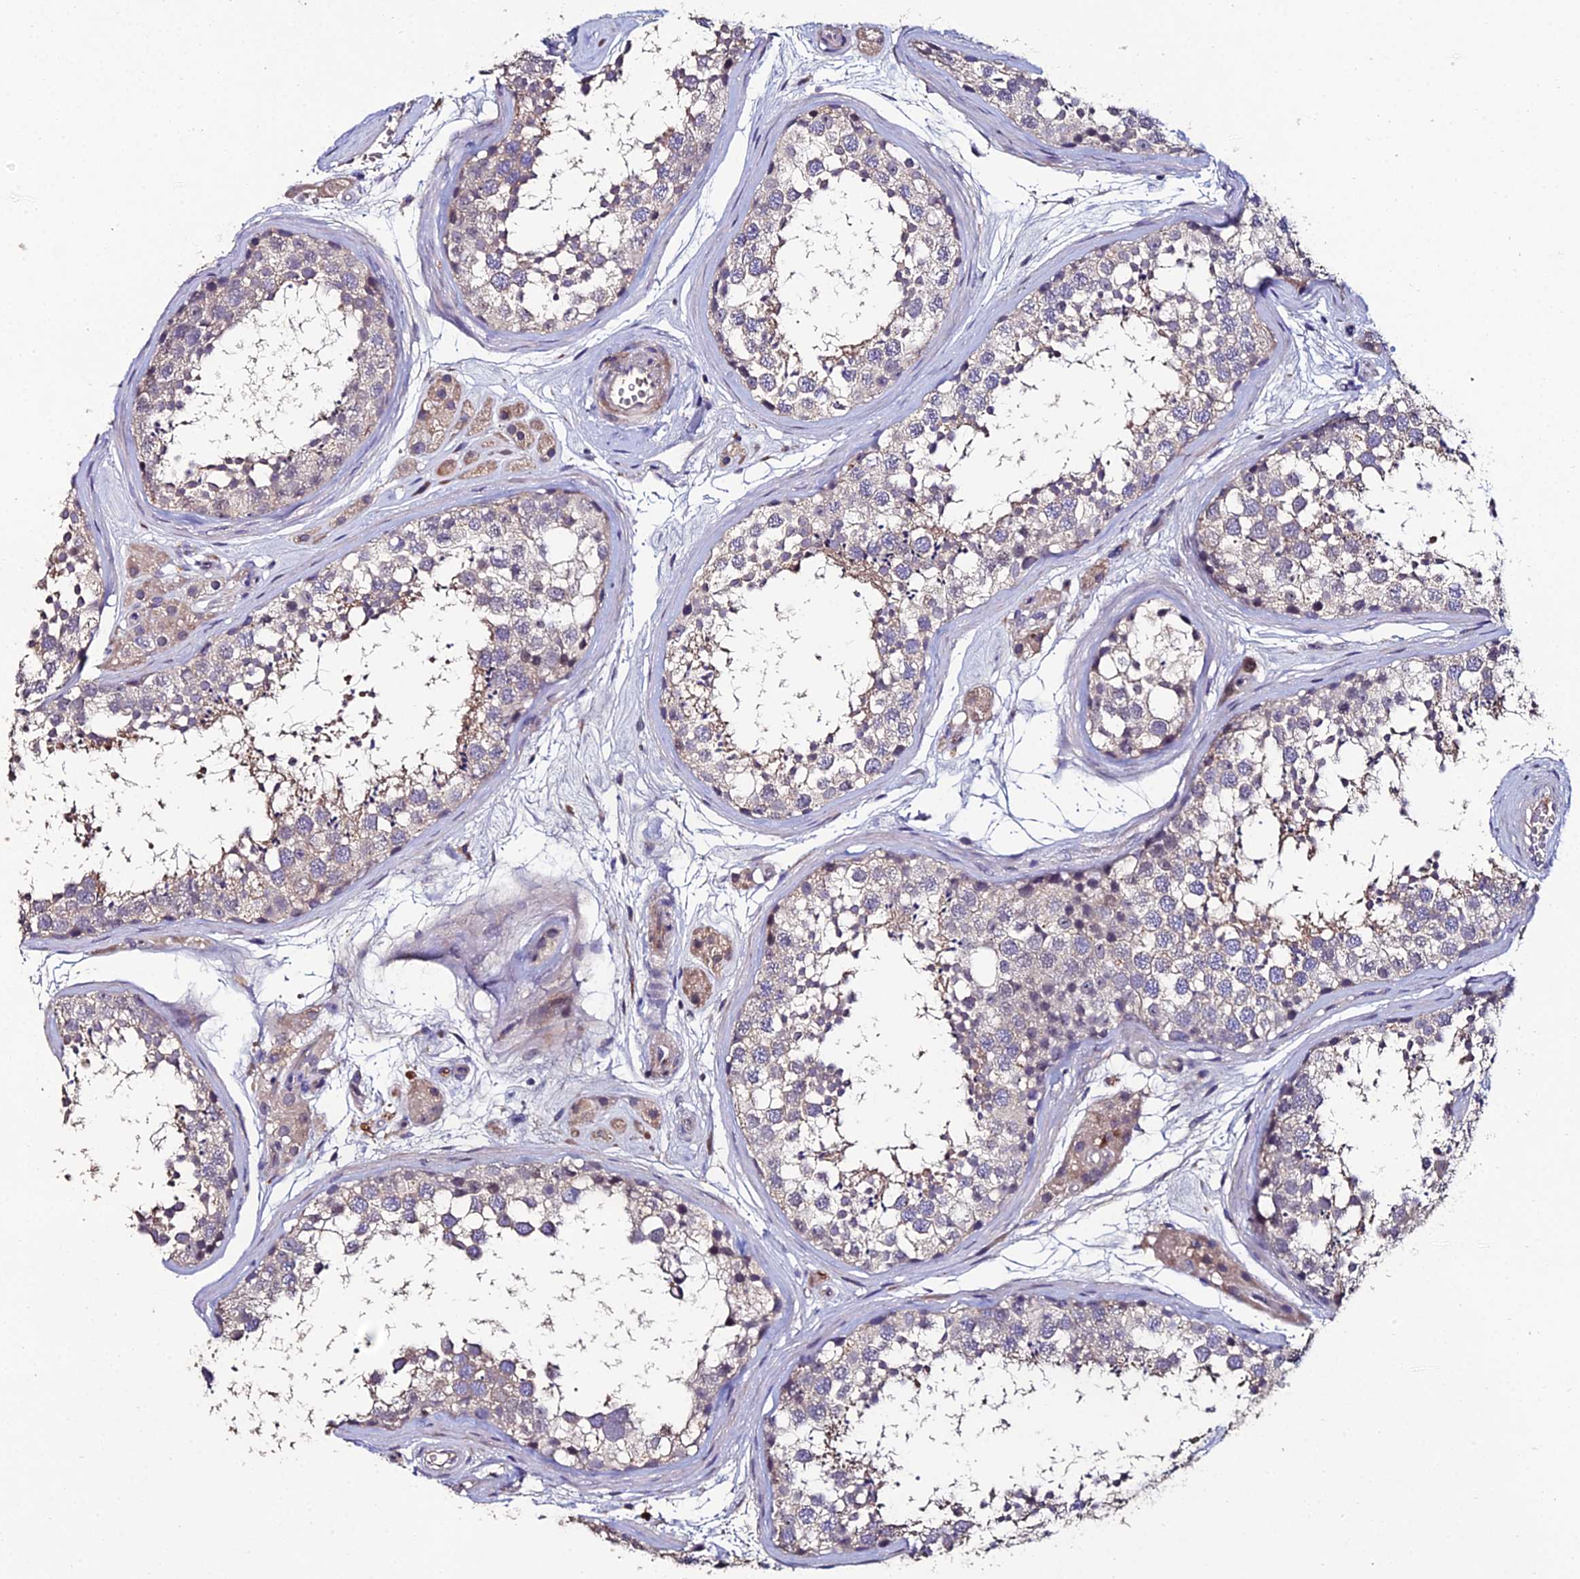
{"staining": {"intensity": "weak", "quantity": "<25%", "location": "cytoplasmic/membranous"}, "tissue": "testis", "cell_type": "Cells in seminiferous ducts", "image_type": "normal", "snomed": [{"axis": "morphology", "description": "Normal tissue, NOS"}, {"axis": "topography", "description": "Testis"}], "caption": "IHC of unremarkable testis displays no staining in cells in seminiferous ducts. The staining was performed using DAB (3,3'-diaminobenzidine) to visualize the protein expression in brown, while the nuclei were stained in blue with hematoxylin (Magnification: 20x).", "gene": "ESRRG", "patient": {"sex": "male", "age": 56}}